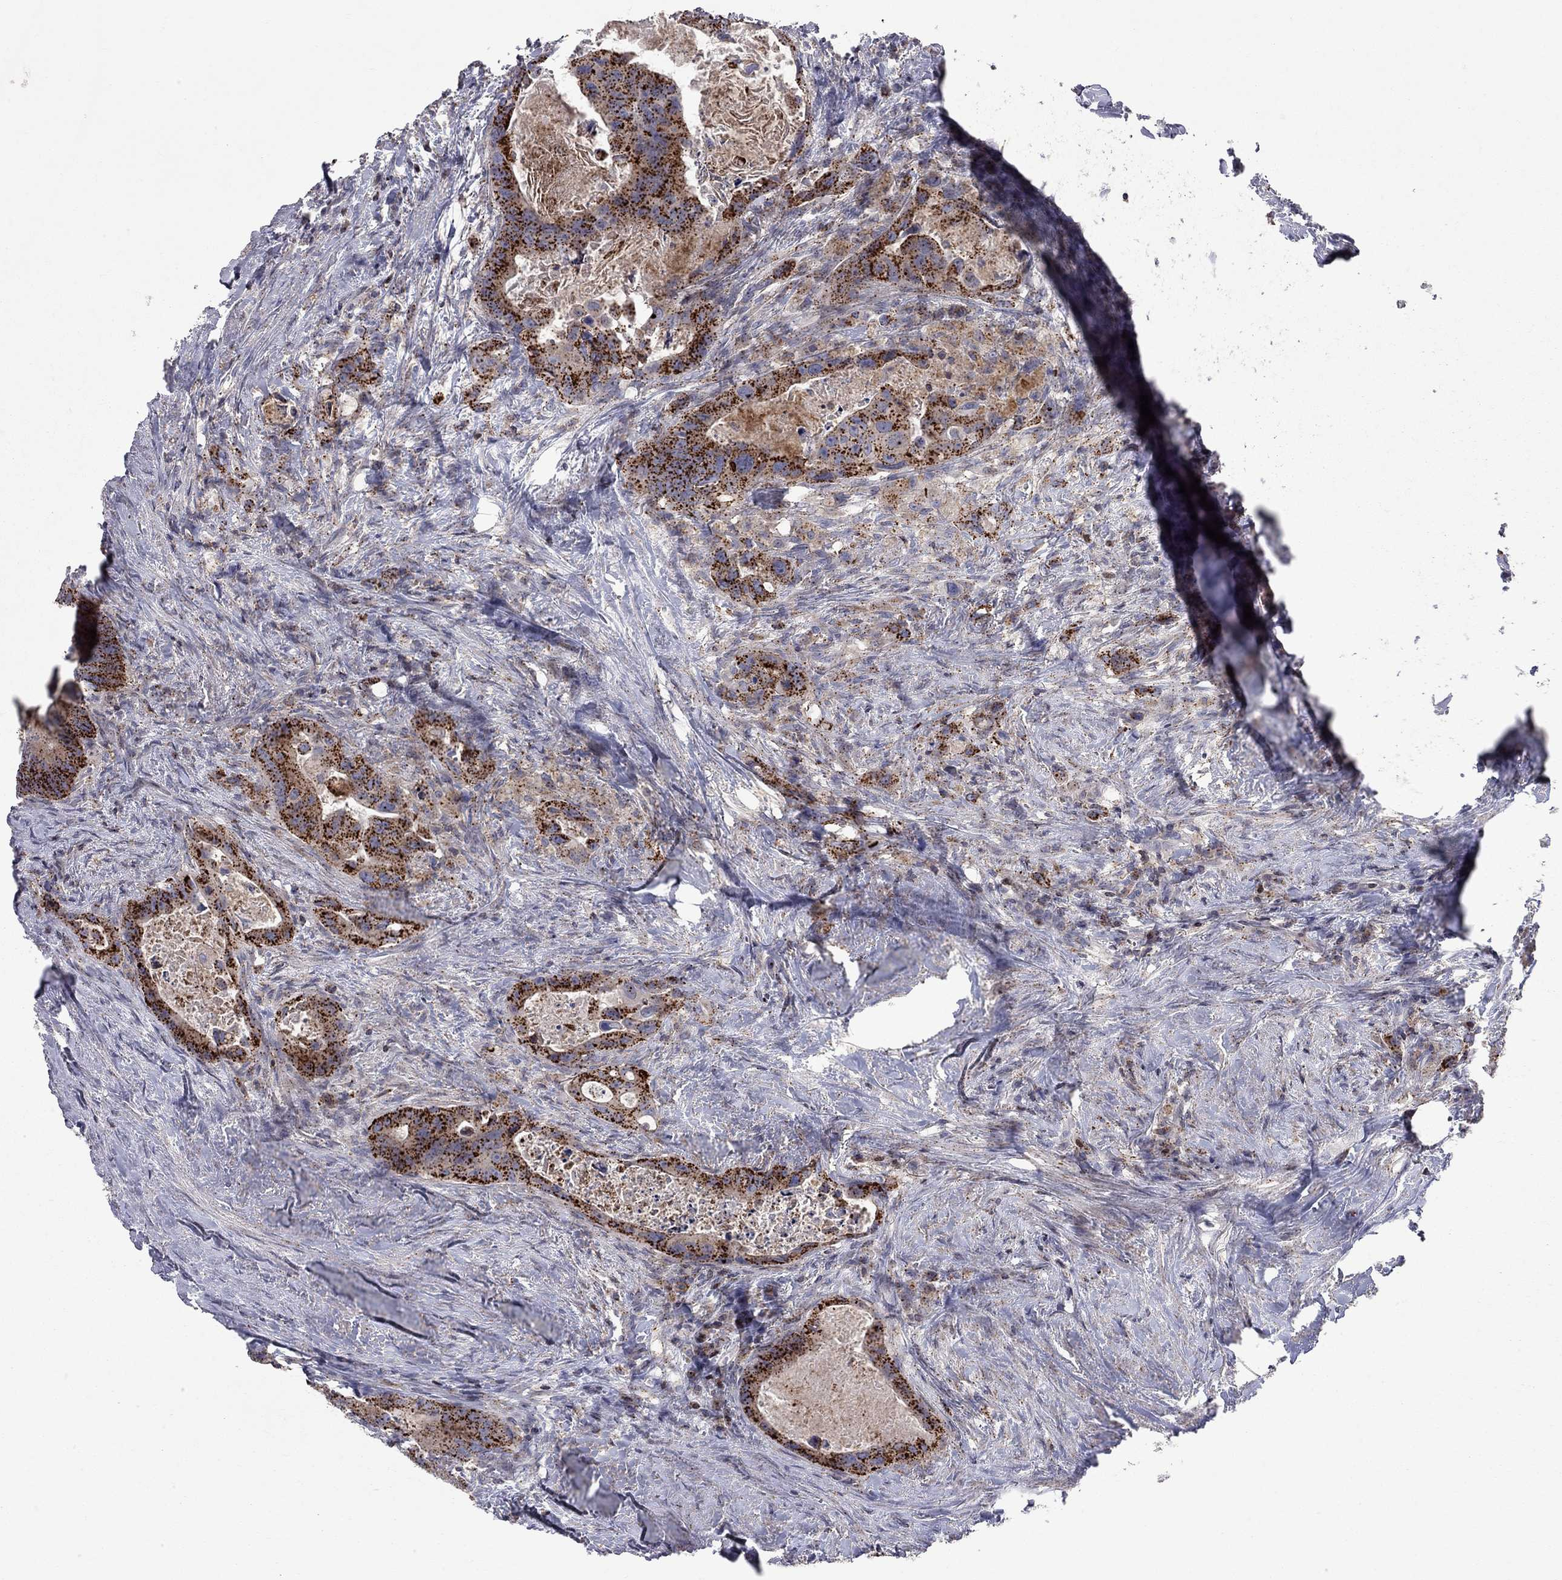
{"staining": {"intensity": "strong", "quantity": ">75%", "location": "cytoplasmic/membranous"}, "tissue": "colorectal cancer", "cell_type": "Tumor cells", "image_type": "cancer", "snomed": [{"axis": "morphology", "description": "Adenocarcinoma, NOS"}, {"axis": "topography", "description": "Rectum"}], "caption": "The histopathology image displays staining of colorectal cancer, revealing strong cytoplasmic/membranous protein positivity (brown color) within tumor cells. The protein is shown in brown color, while the nuclei are stained blue.", "gene": "ERN2", "patient": {"sex": "male", "age": 64}}